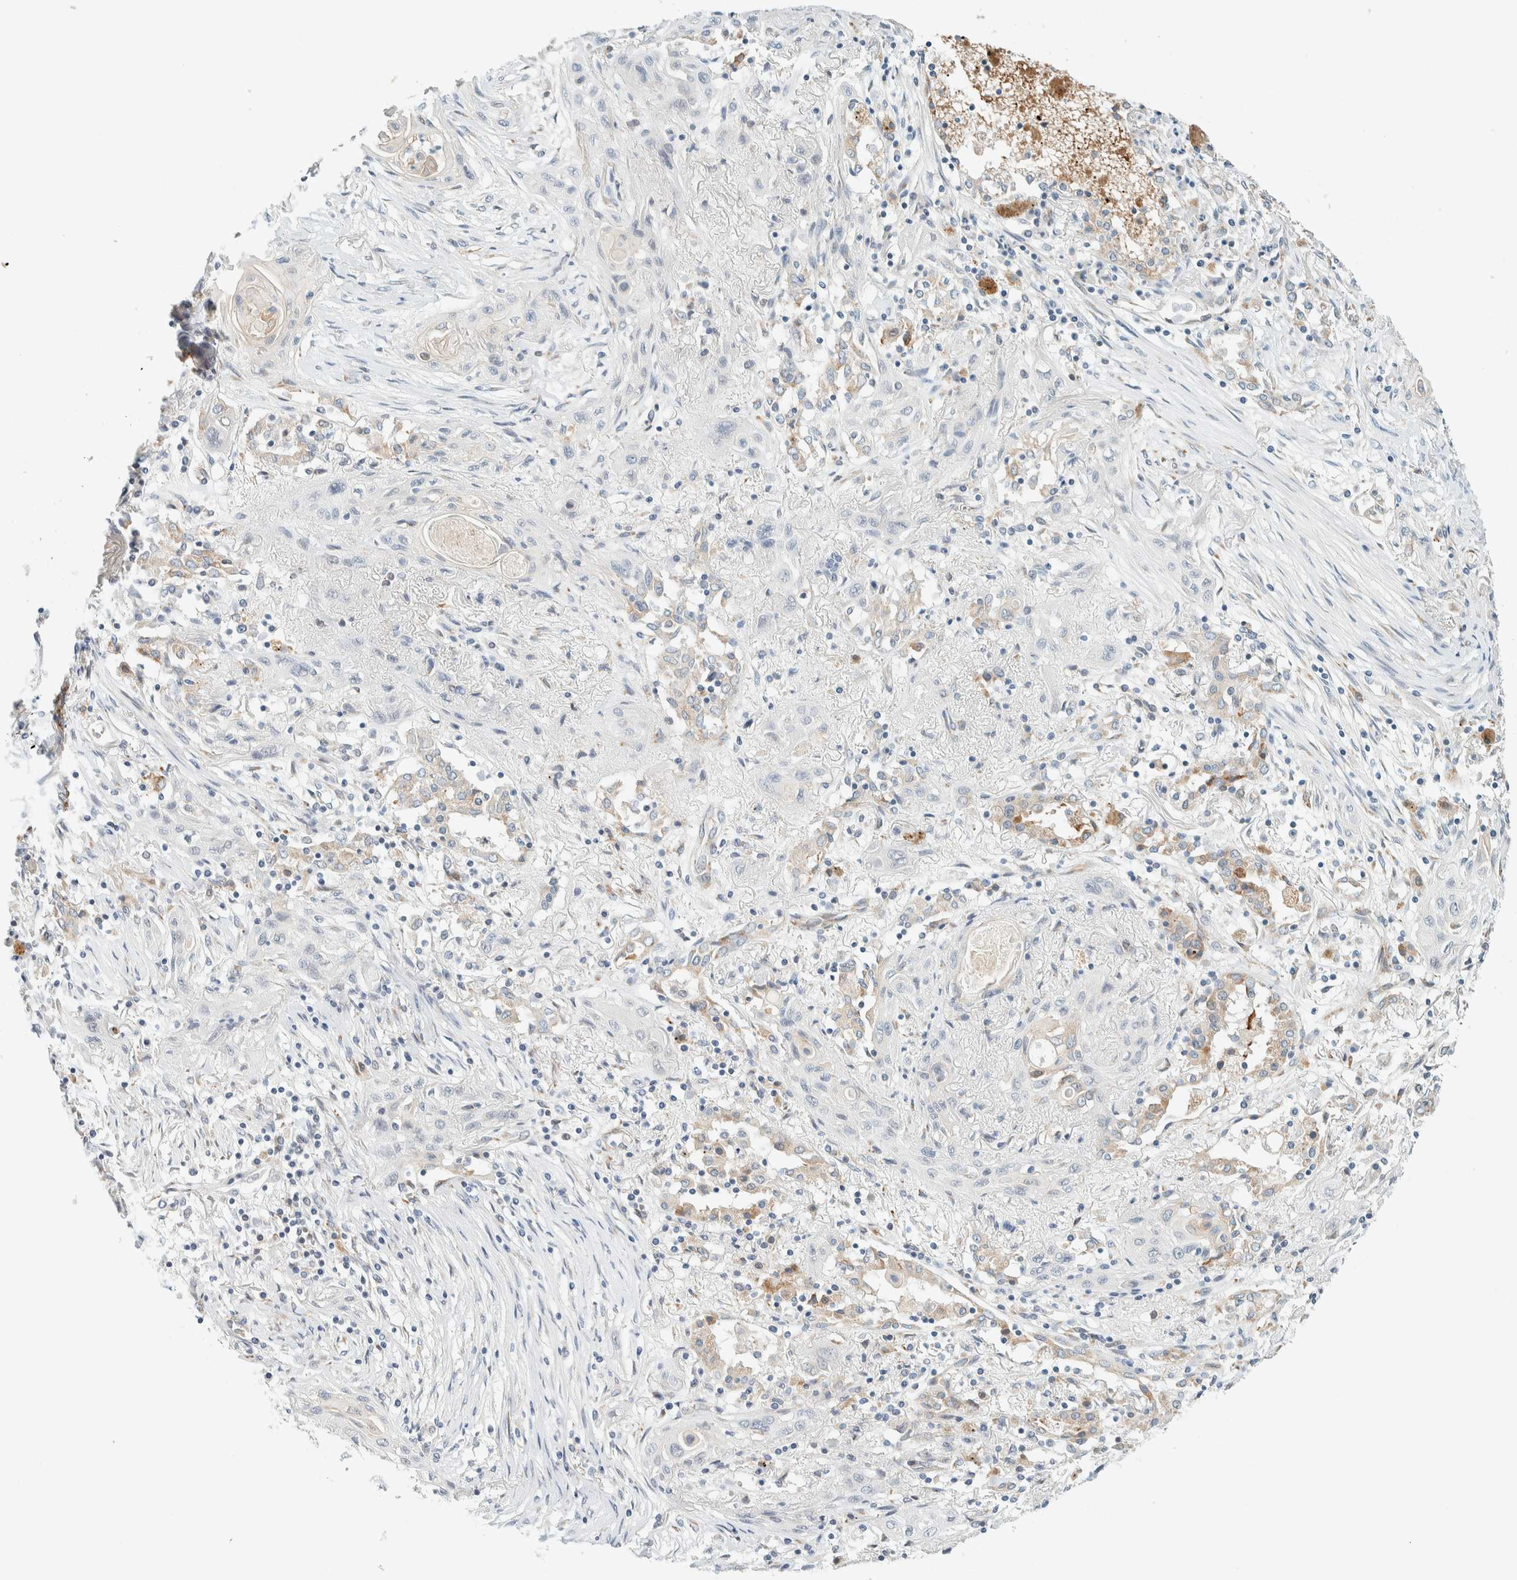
{"staining": {"intensity": "weak", "quantity": "25%-75%", "location": "cytoplasmic/membranous"}, "tissue": "lung cancer", "cell_type": "Tumor cells", "image_type": "cancer", "snomed": [{"axis": "morphology", "description": "Squamous cell carcinoma, NOS"}, {"axis": "topography", "description": "Lung"}], "caption": "Tumor cells demonstrate low levels of weak cytoplasmic/membranous expression in about 25%-75% of cells in lung squamous cell carcinoma. Nuclei are stained in blue.", "gene": "SUMF2", "patient": {"sex": "female", "age": 47}}